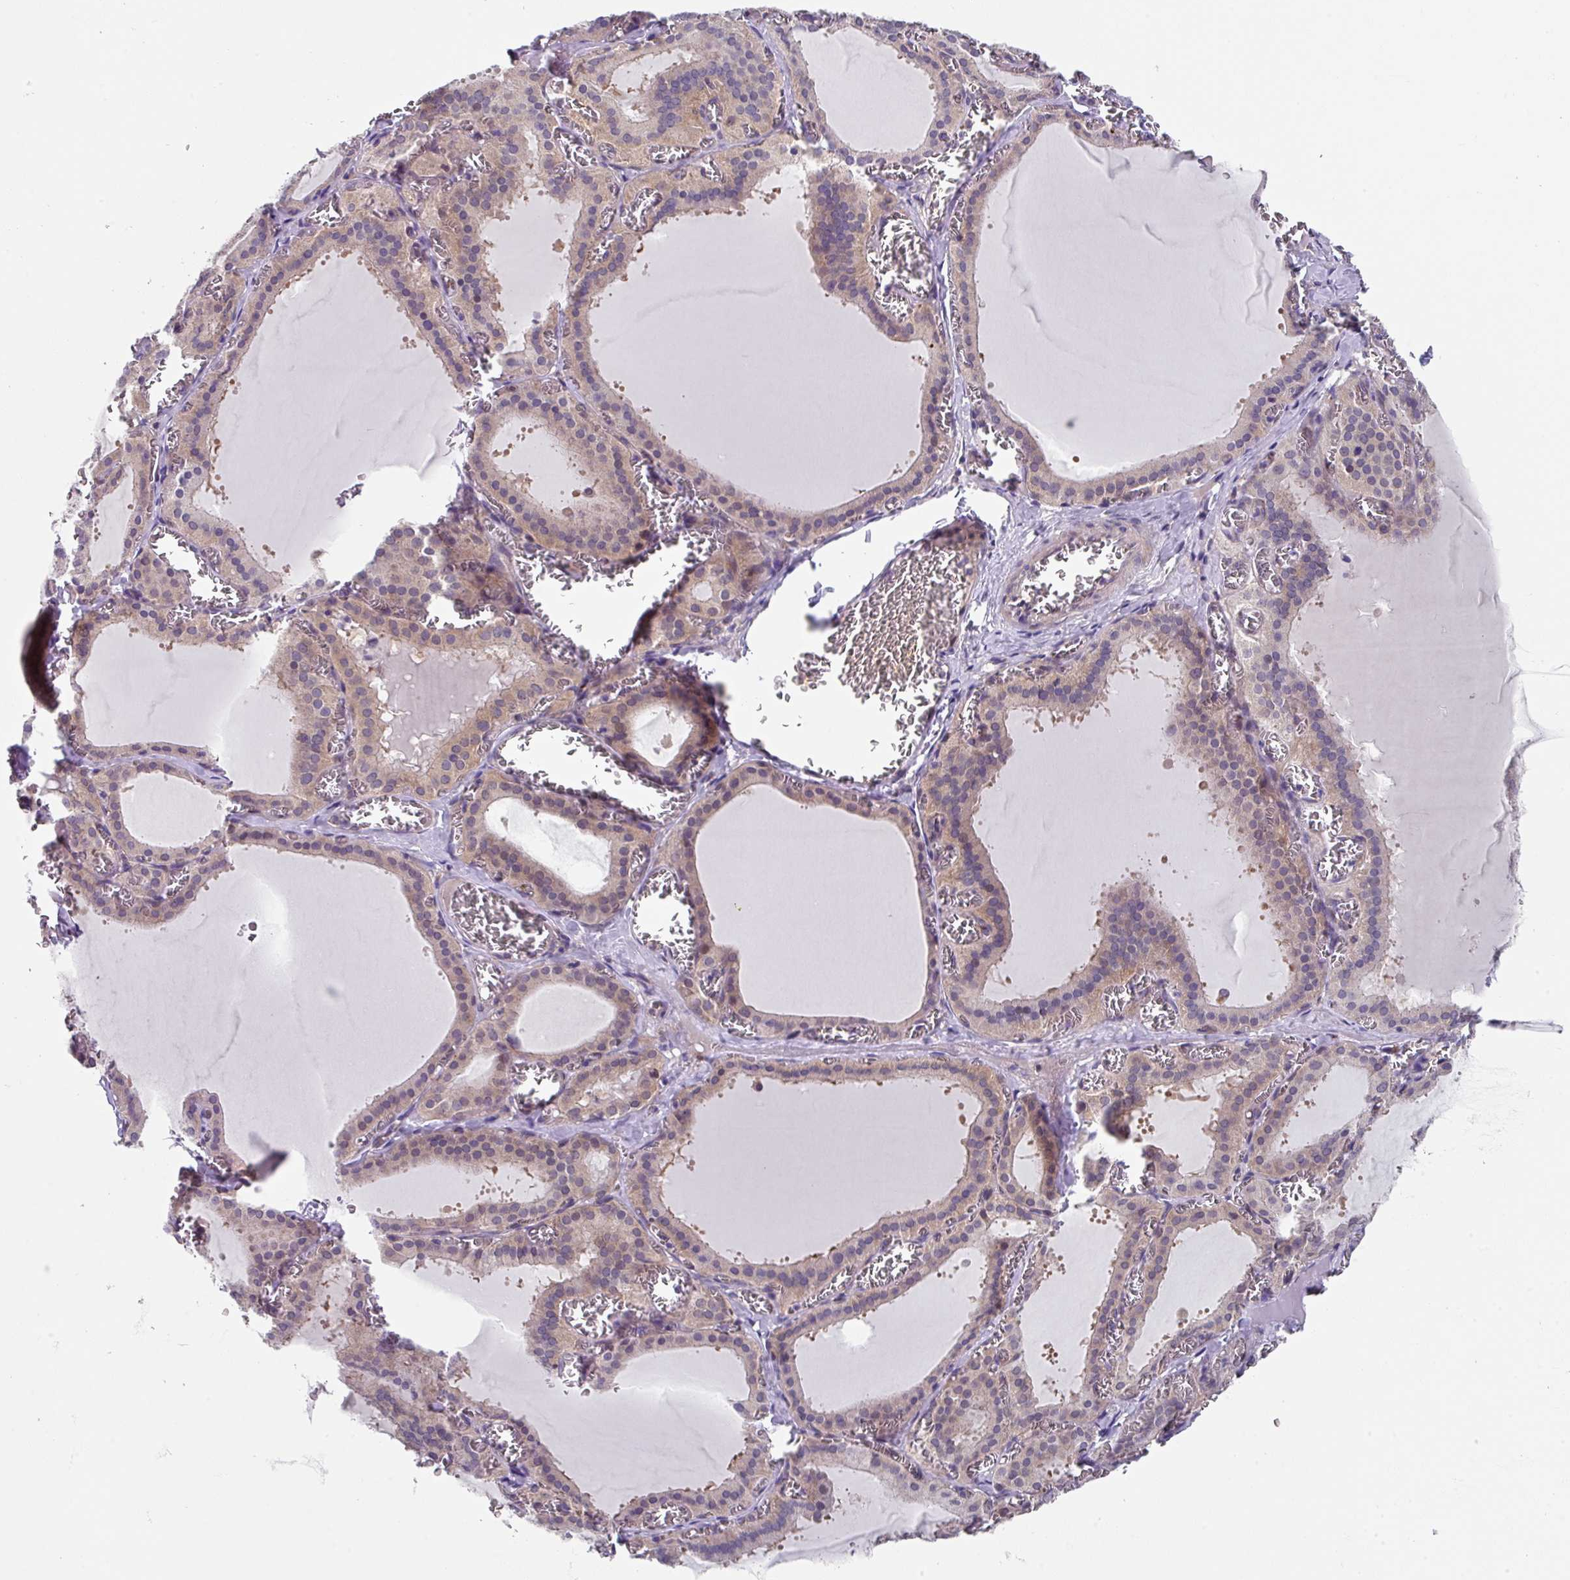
{"staining": {"intensity": "moderate", "quantity": ">75%", "location": "cytoplasmic/membranous"}, "tissue": "thyroid gland", "cell_type": "Glandular cells", "image_type": "normal", "snomed": [{"axis": "morphology", "description": "Normal tissue, NOS"}, {"axis": "topography", "description": "Thyroid gland"}], "caption": "IHC staining of benign thyroid gland, which reveals medium levels of moderate cytoplasmic/membranous positivity in about >75% of glandular cells indicating moderate cytoplasmic/membranous protein expression. The staining was performed using DAB (brown) for protein detection and nuclei were counterstained in hematoxylin (blue).", "gene": "EIF4B", "patient": {"sex": "female", "age": 30}}